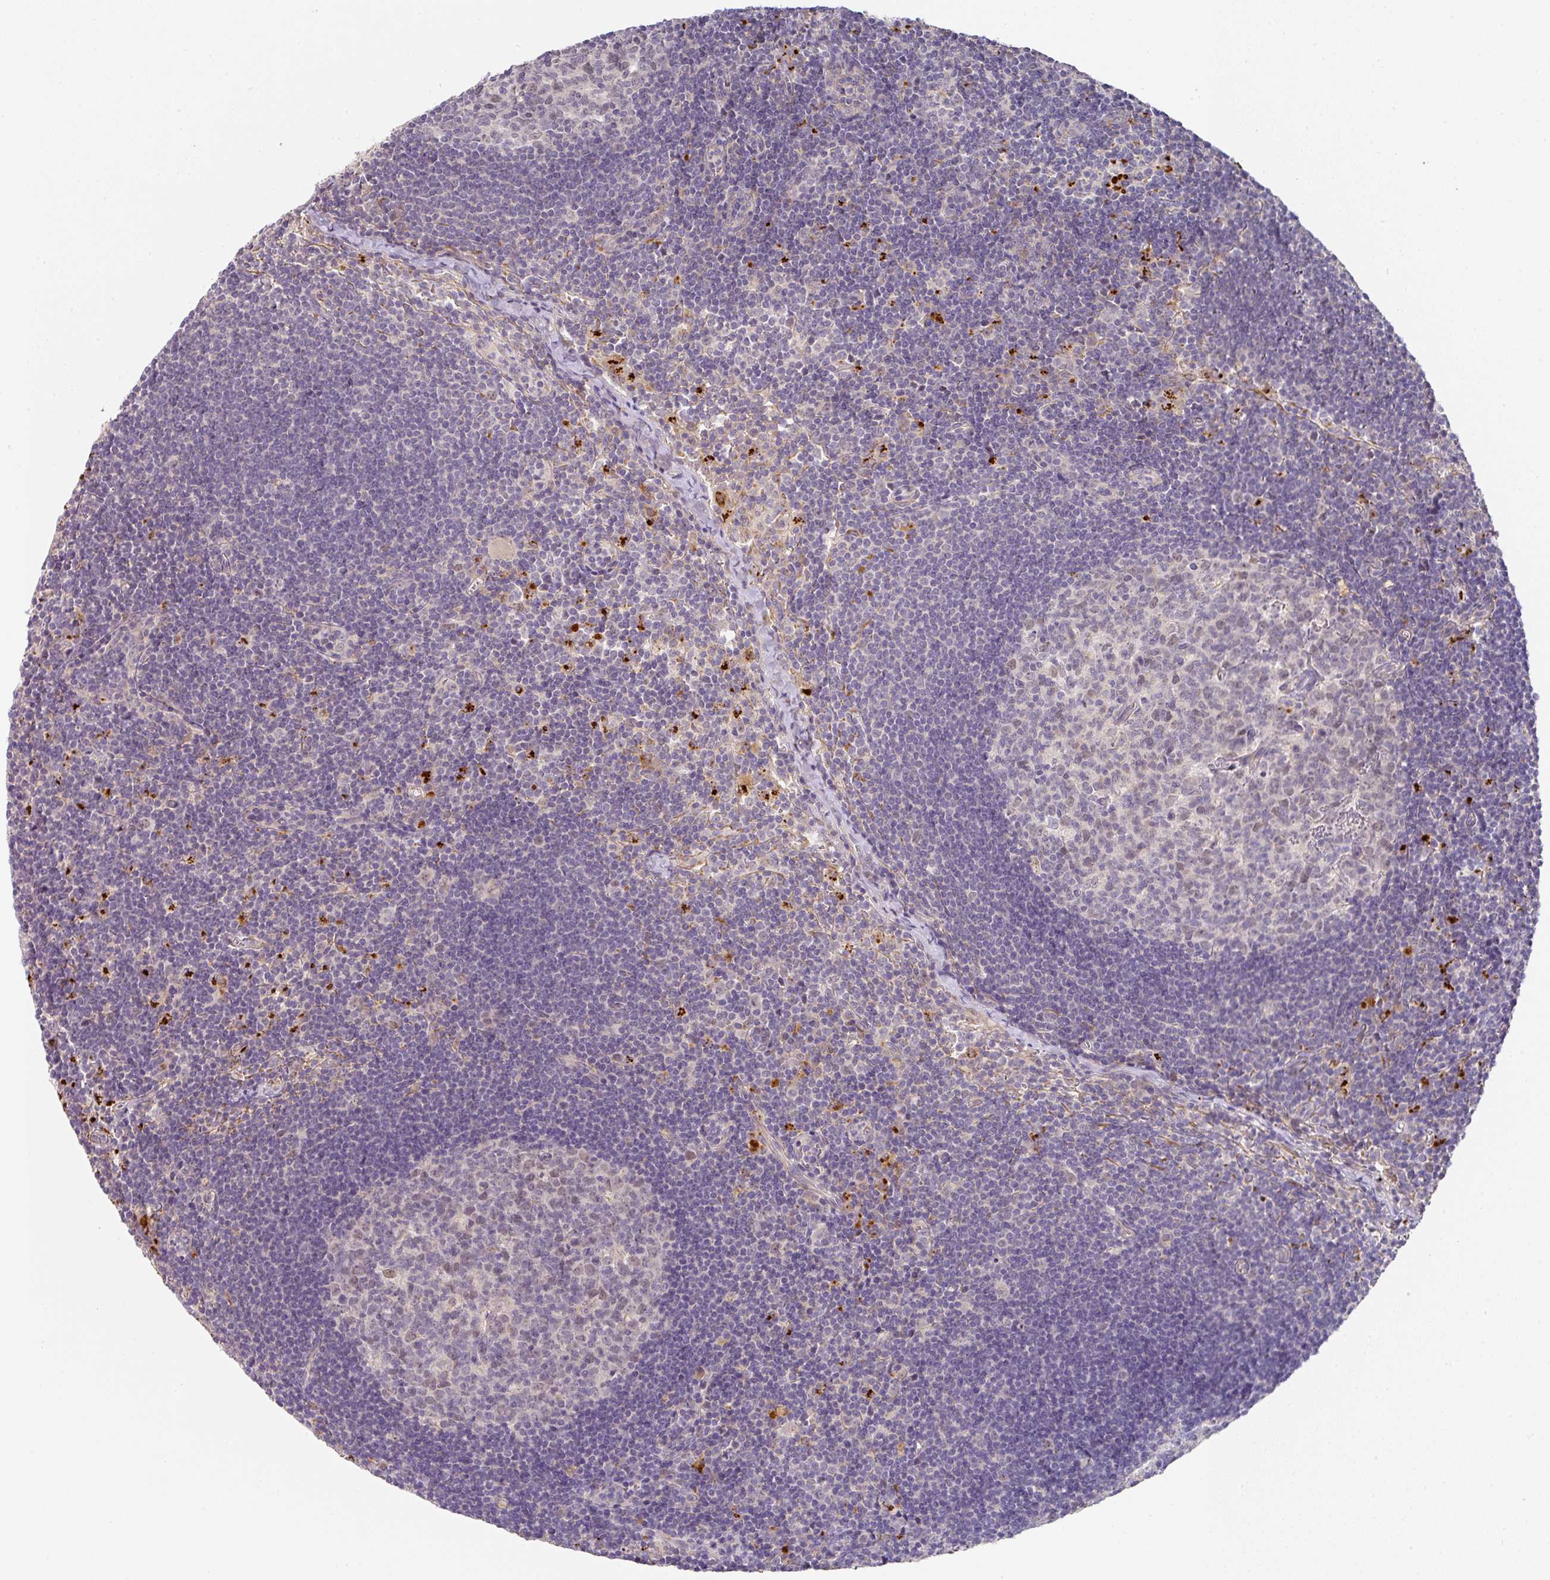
{"staining": {"intensity": "weak", "quantity": "<25%", "location": "nuclear"}, "tissue": "lymph node", "cell_type": "Germinal center cells", "image_type": "normal", "snomed": [{"axis": "morphology", "description": "Normal tissue, NOS"}, {"axis": "topography", "description": "Lymph node"}], "caption": "This image is of normal lymph node stained with immunohistochemistry (IHC) to label a protein in brown with the nuclei are counter-stained blue. There is no staining in germinal center cells.", "gene": "TARM1", "patient": {"sex": "female", "age": 29}}